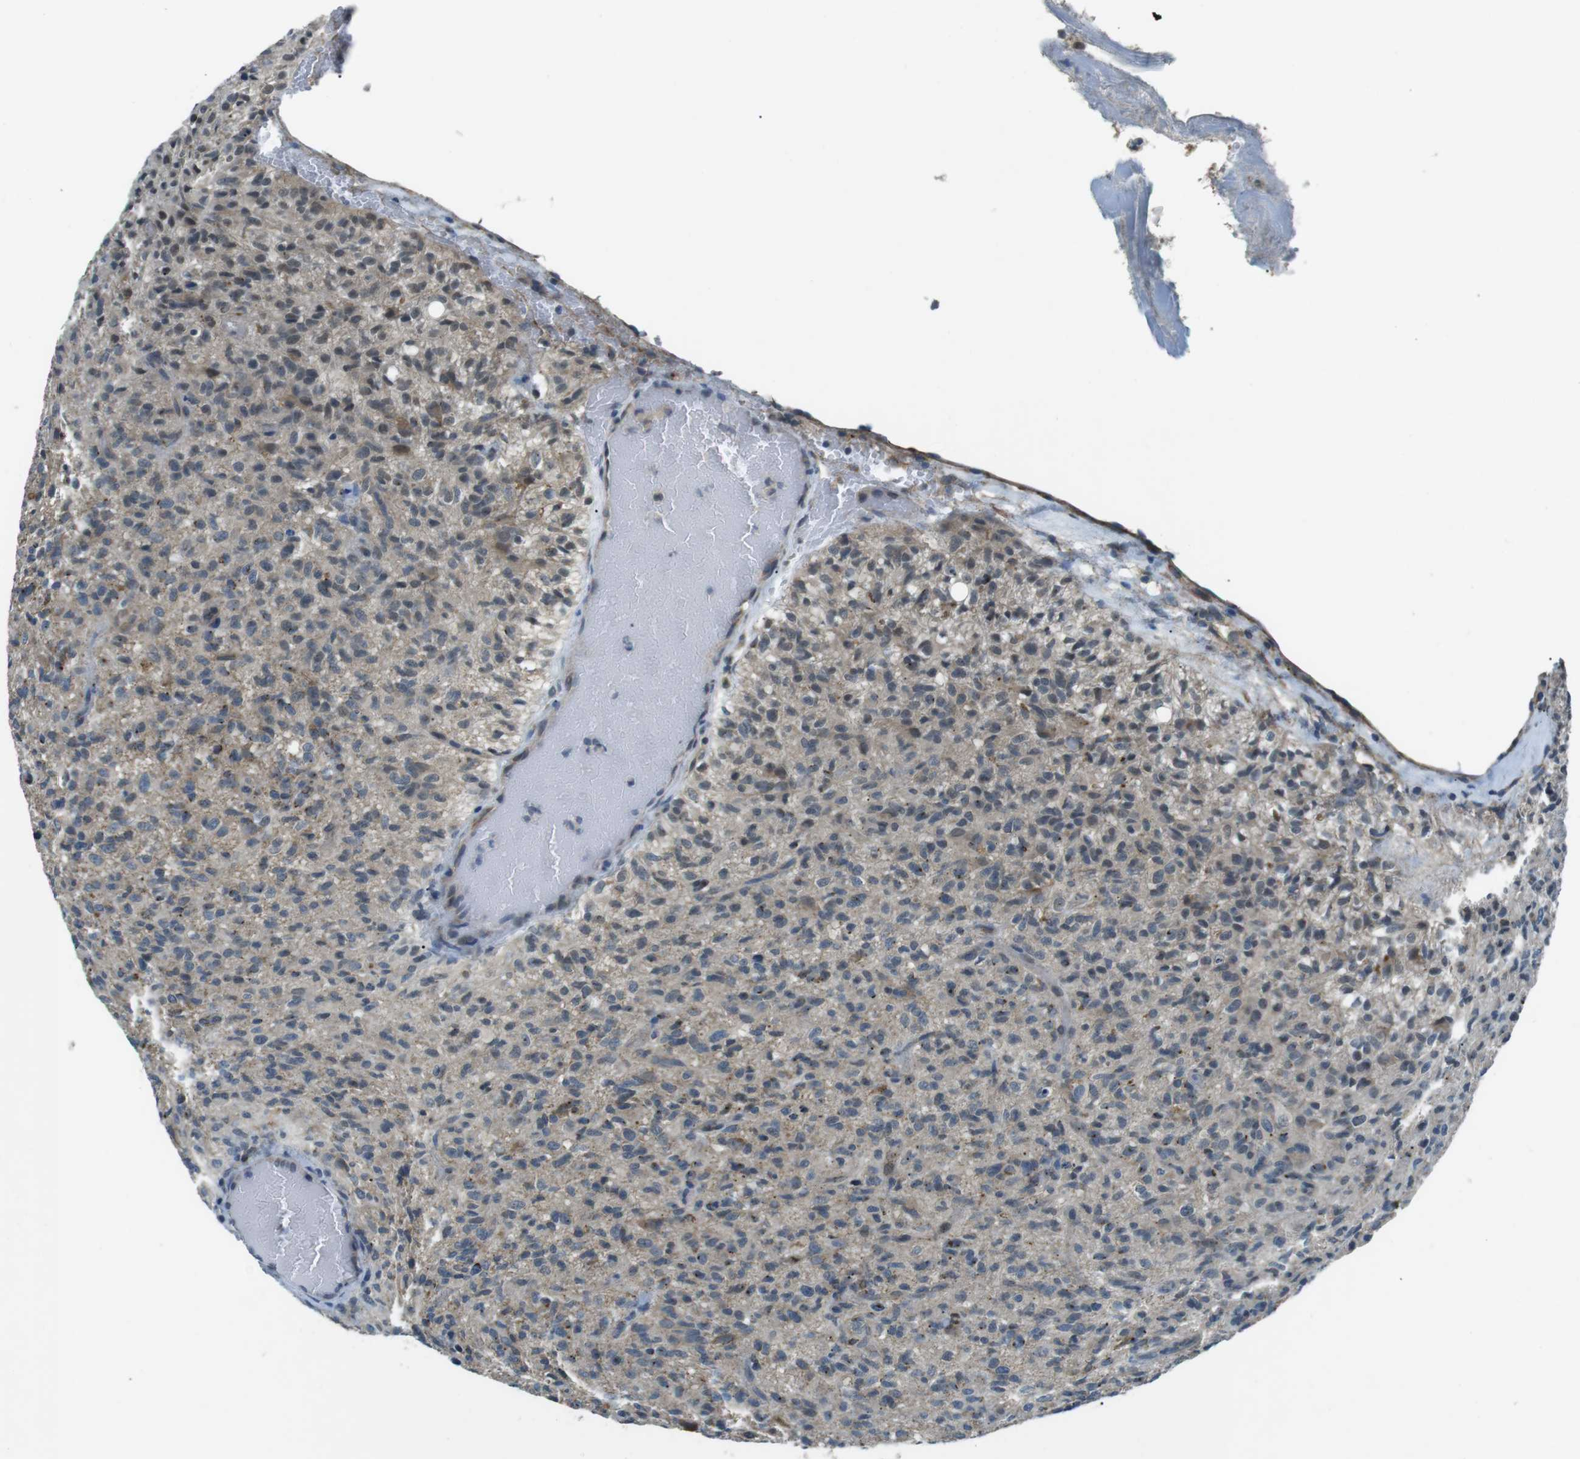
{"staining": {"intensity": "weak", "quantity": "25%-75%", "location": "cytoplasmic/membranous"}, "tissue": "glioma", "cell_type": "Tumor cells", "image_type": "cancer", "snomed": [{"axis": "morphology", "description": "Glioma, malignant, High grade"}, {"axis": "topography", "description": "Brain"}], "caption": "Brown immunohistochemical staining in malignant high-grade glioma demonstrates weak cytoplasmic/membranous expression in approximately 25%-75% of tumor cells.", "gene": "FAM3B", "patient": {"sex": "male", "age": 71}}